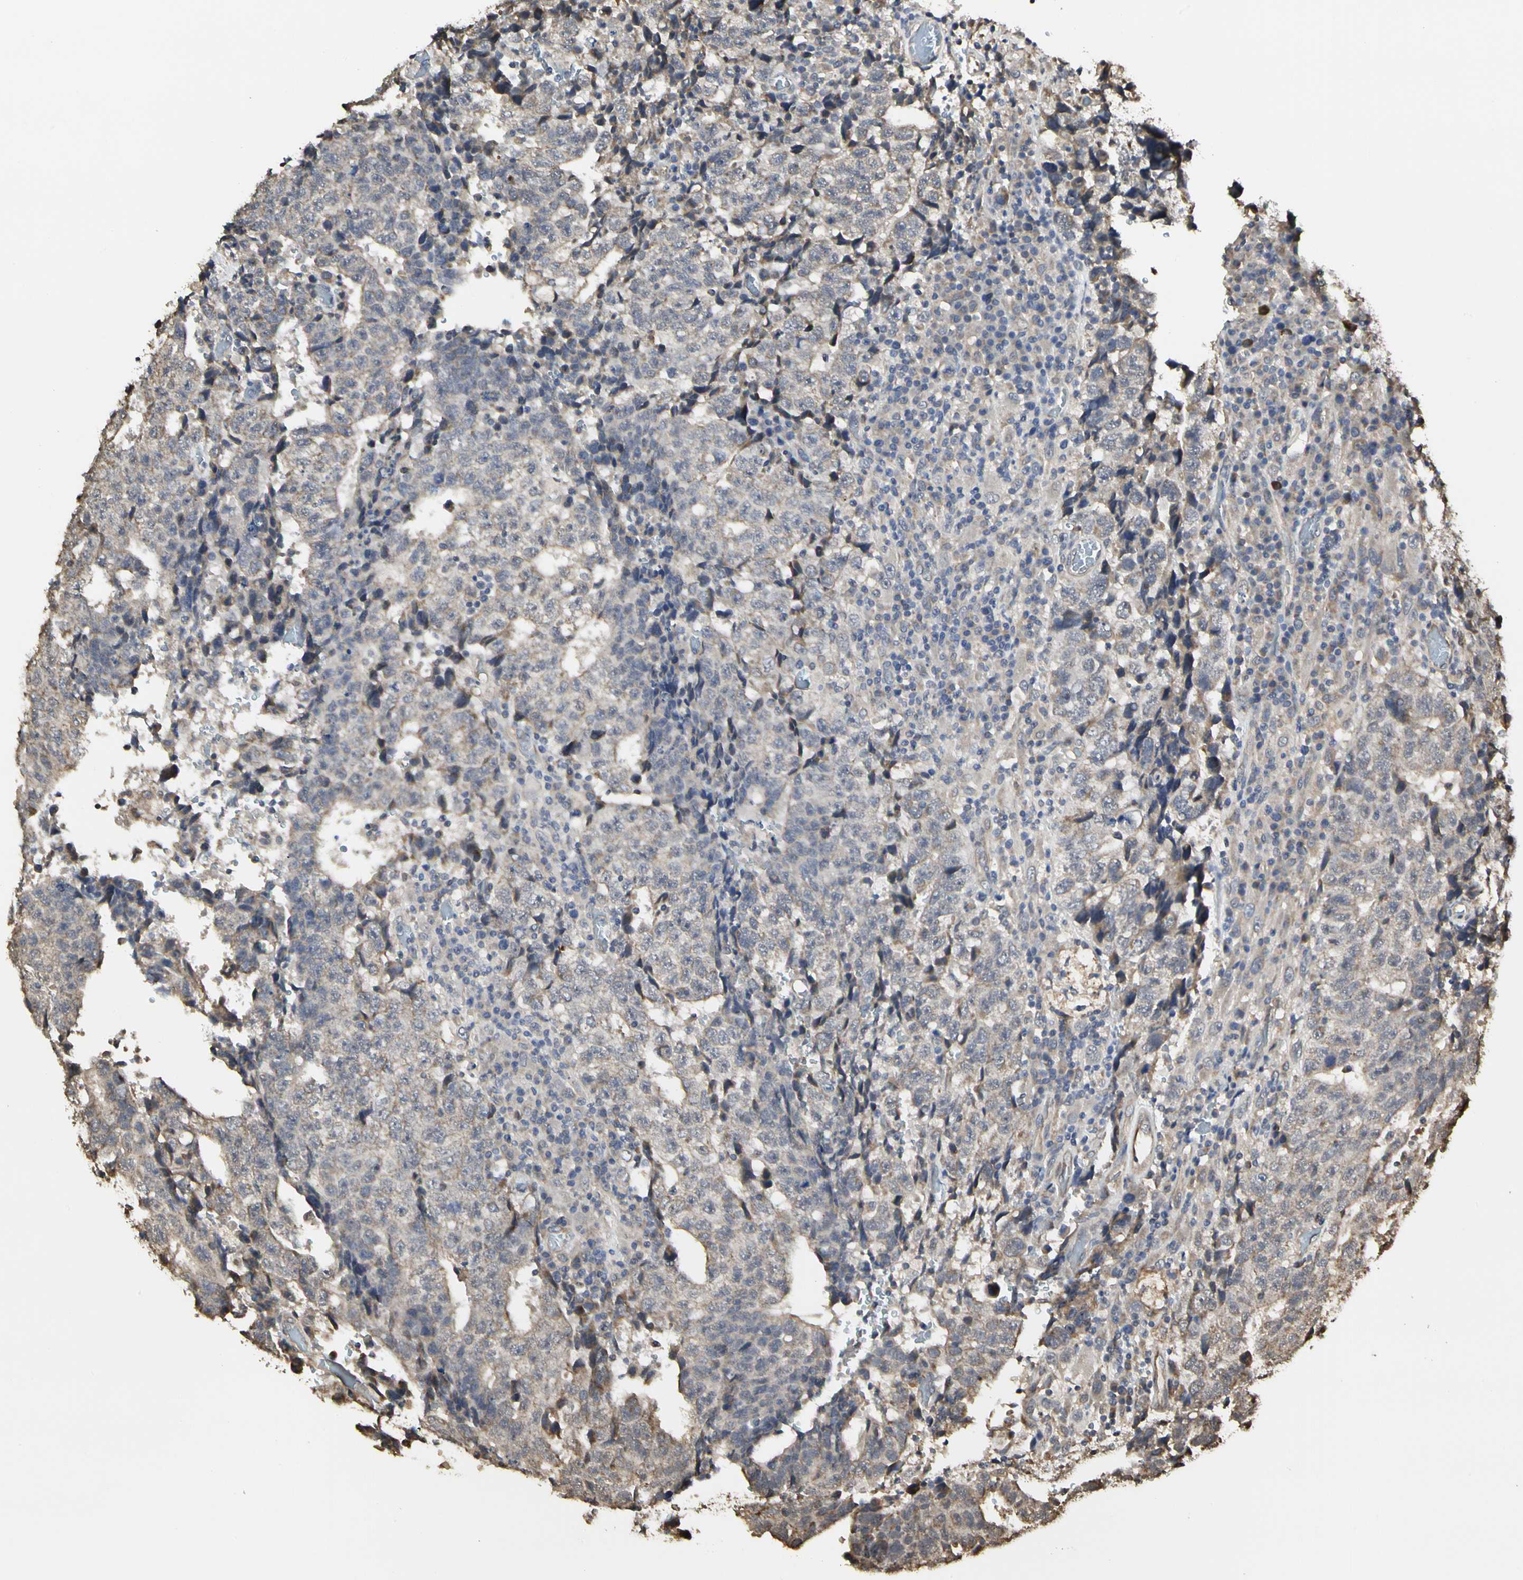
{"staining": {"intensity": "weak", "quantity": ">75%", "location": "cytoplasmic/membranous"}, "tissue": "testis cancer", "cell_type": "Tumor cells", "image_type": "cancer", "snomed": [{"axis": "morphology", "description": "Necrosis, NOS"}, {"axis": "morphology", "description": "Carcinoma, Embryonal, NOS"}, {"axis": "topography", "description": "Testis"}], "caption": "The micrograph exhibits a brown stain indicating the presence of a protein in the cytoplasmic/membranous of tumor cells in testis cancer (embryonal carcinoma). (IHC, brightfield microscopy, high magnification).", "gene": "TAOK1", "patient": {"sex": "male", "age": 19}}